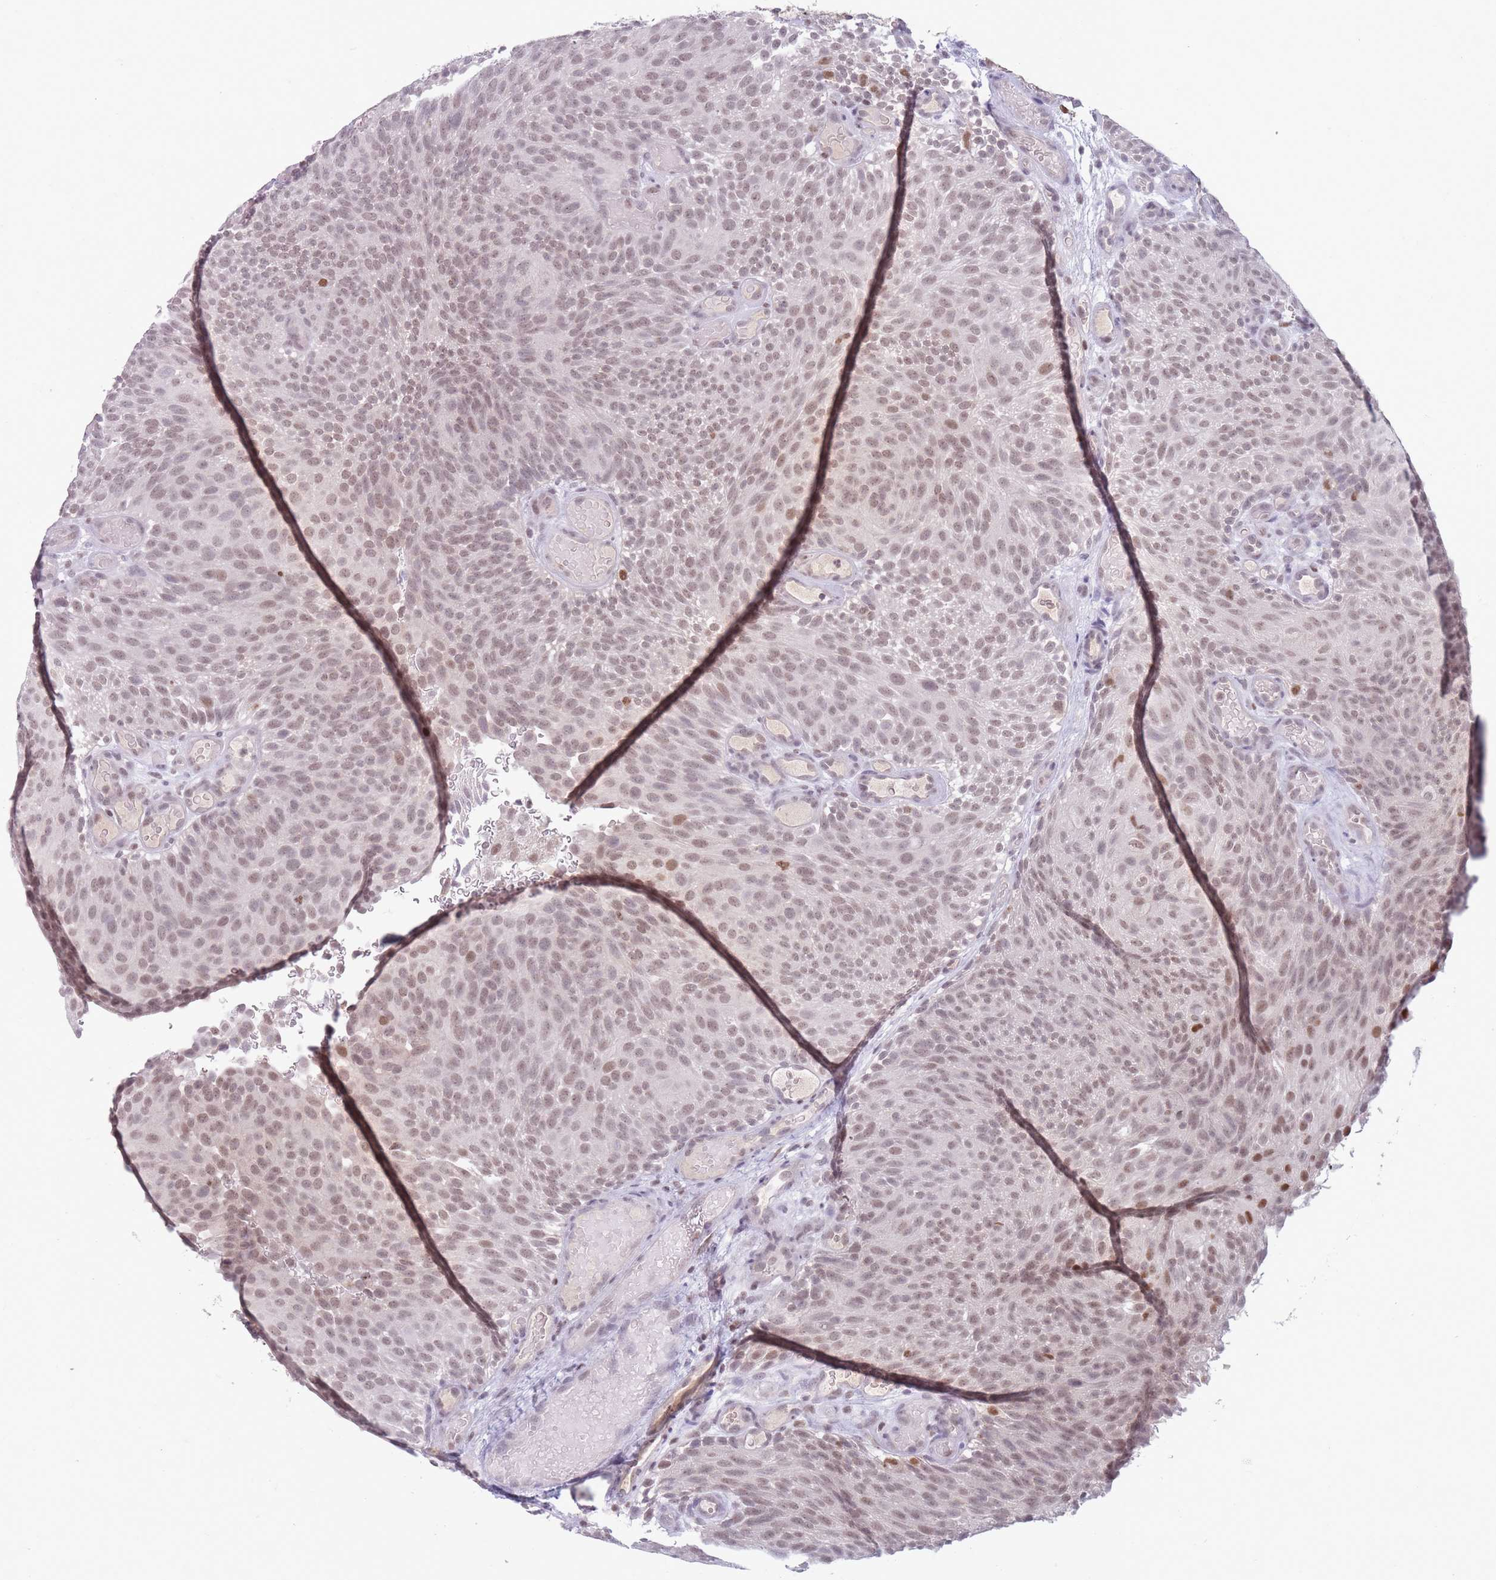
{"staining": {"intensity": "moderate", "quantity": ">75%", "location": "nuclear"}, "tissue": "urothelial cancer", "cell_type": "Tumor cells", "image_type": "cancer", "snomed": [{"axis": "morphology", "description": "Urothelial carcinoma, Low grade"}, {"axis": "topography", "description": "Urinary bladder"}], "caption": "IHC histopathology image of human urothelial carcinoma (low-grade) stained for a protein (brown), which shows medium levels of moderate nuclear staining in about >75% of tumor cells.", "gene": "ARID3B", "patient": {"sex": "male", "age": 78}}